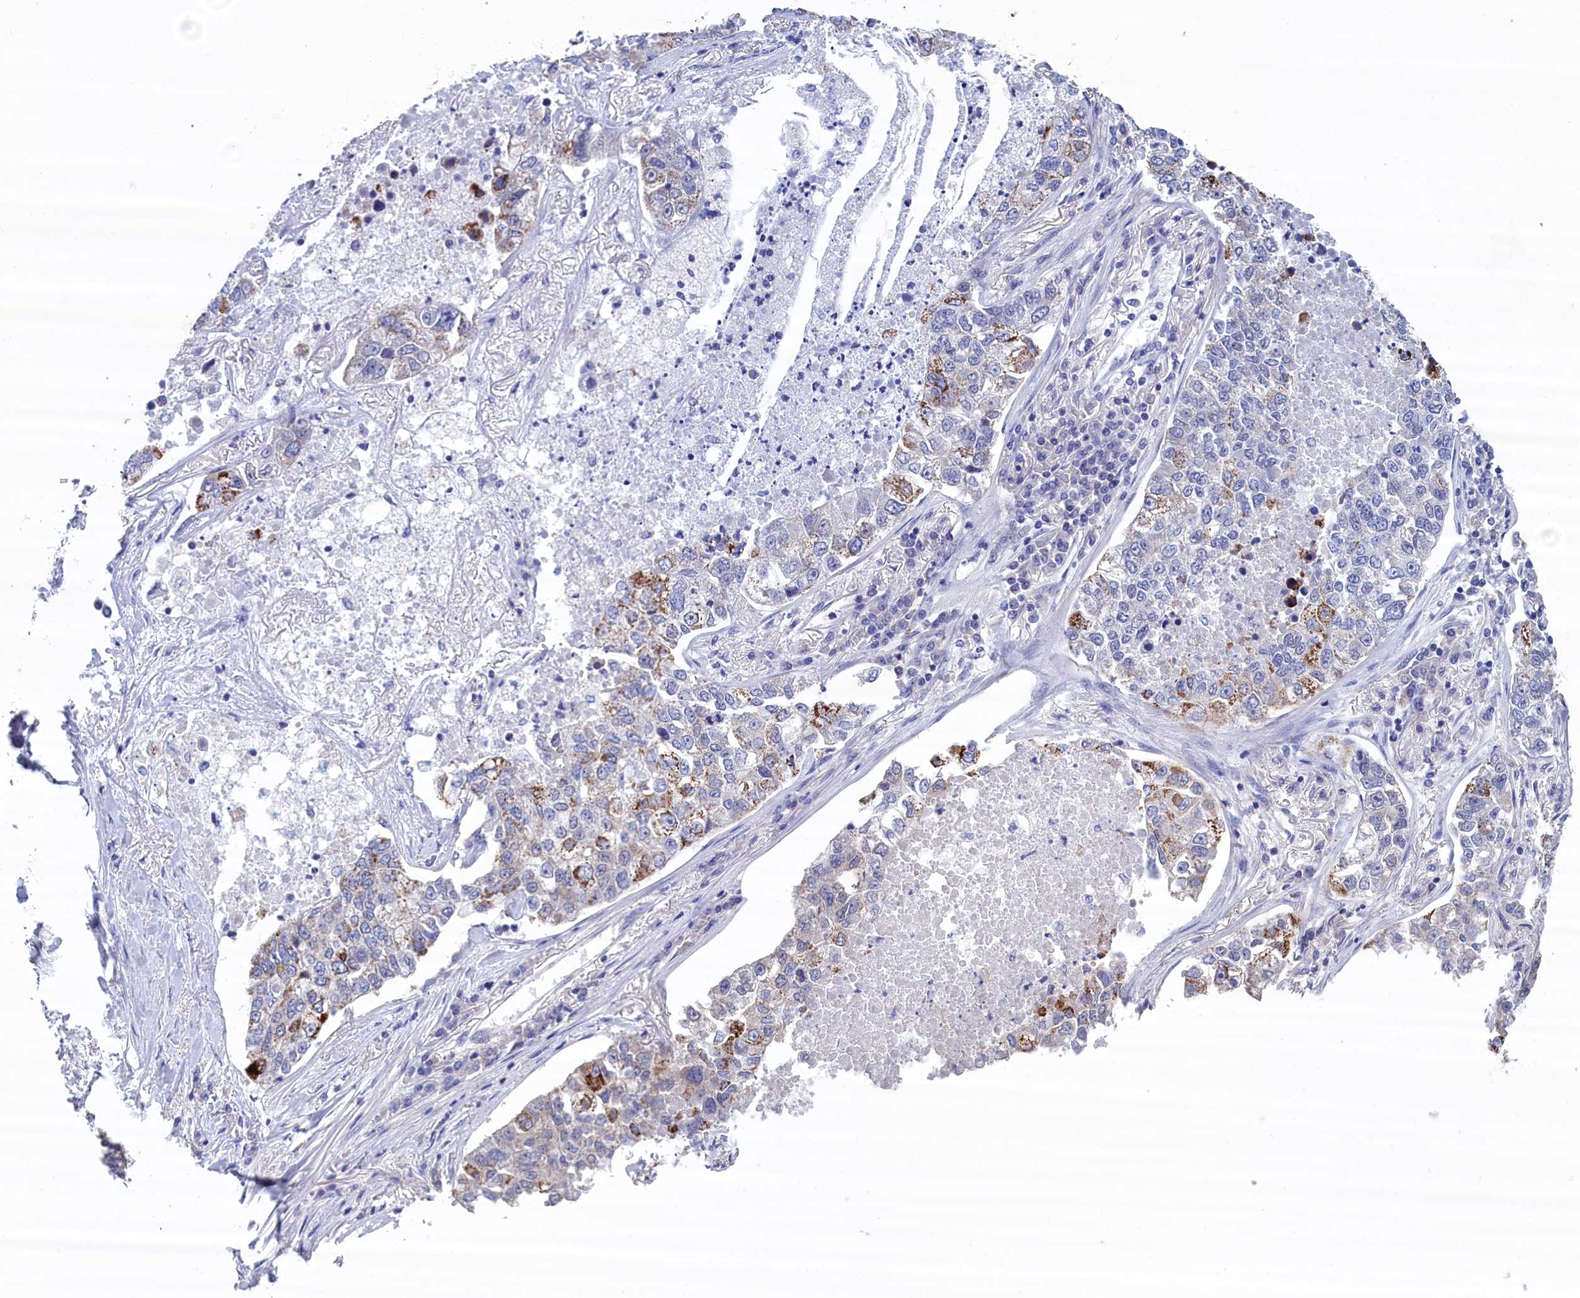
{"staining": {"intensity": "strong", "quantity": "25%-75%", "location": "cytoplasmic/membranous"}, "tissue": "lung cancer", "cell_type": "Tumor cells", "image_type": "cancer", "snomed": [{"axis": "morphology", "description": "Adenocarcinoma, NOS"}, {"axis": "topography", "description": "Lung"}], "caption": "A histopathology image showing strong cytoplasmic/membranous staining in about 25%-75% of tumor cells in adenocarcinoma (lung), as visualized by brown immunohistochemical staining.", "gene": "PGP", "patient": {"sex": "male", "age": 49}}